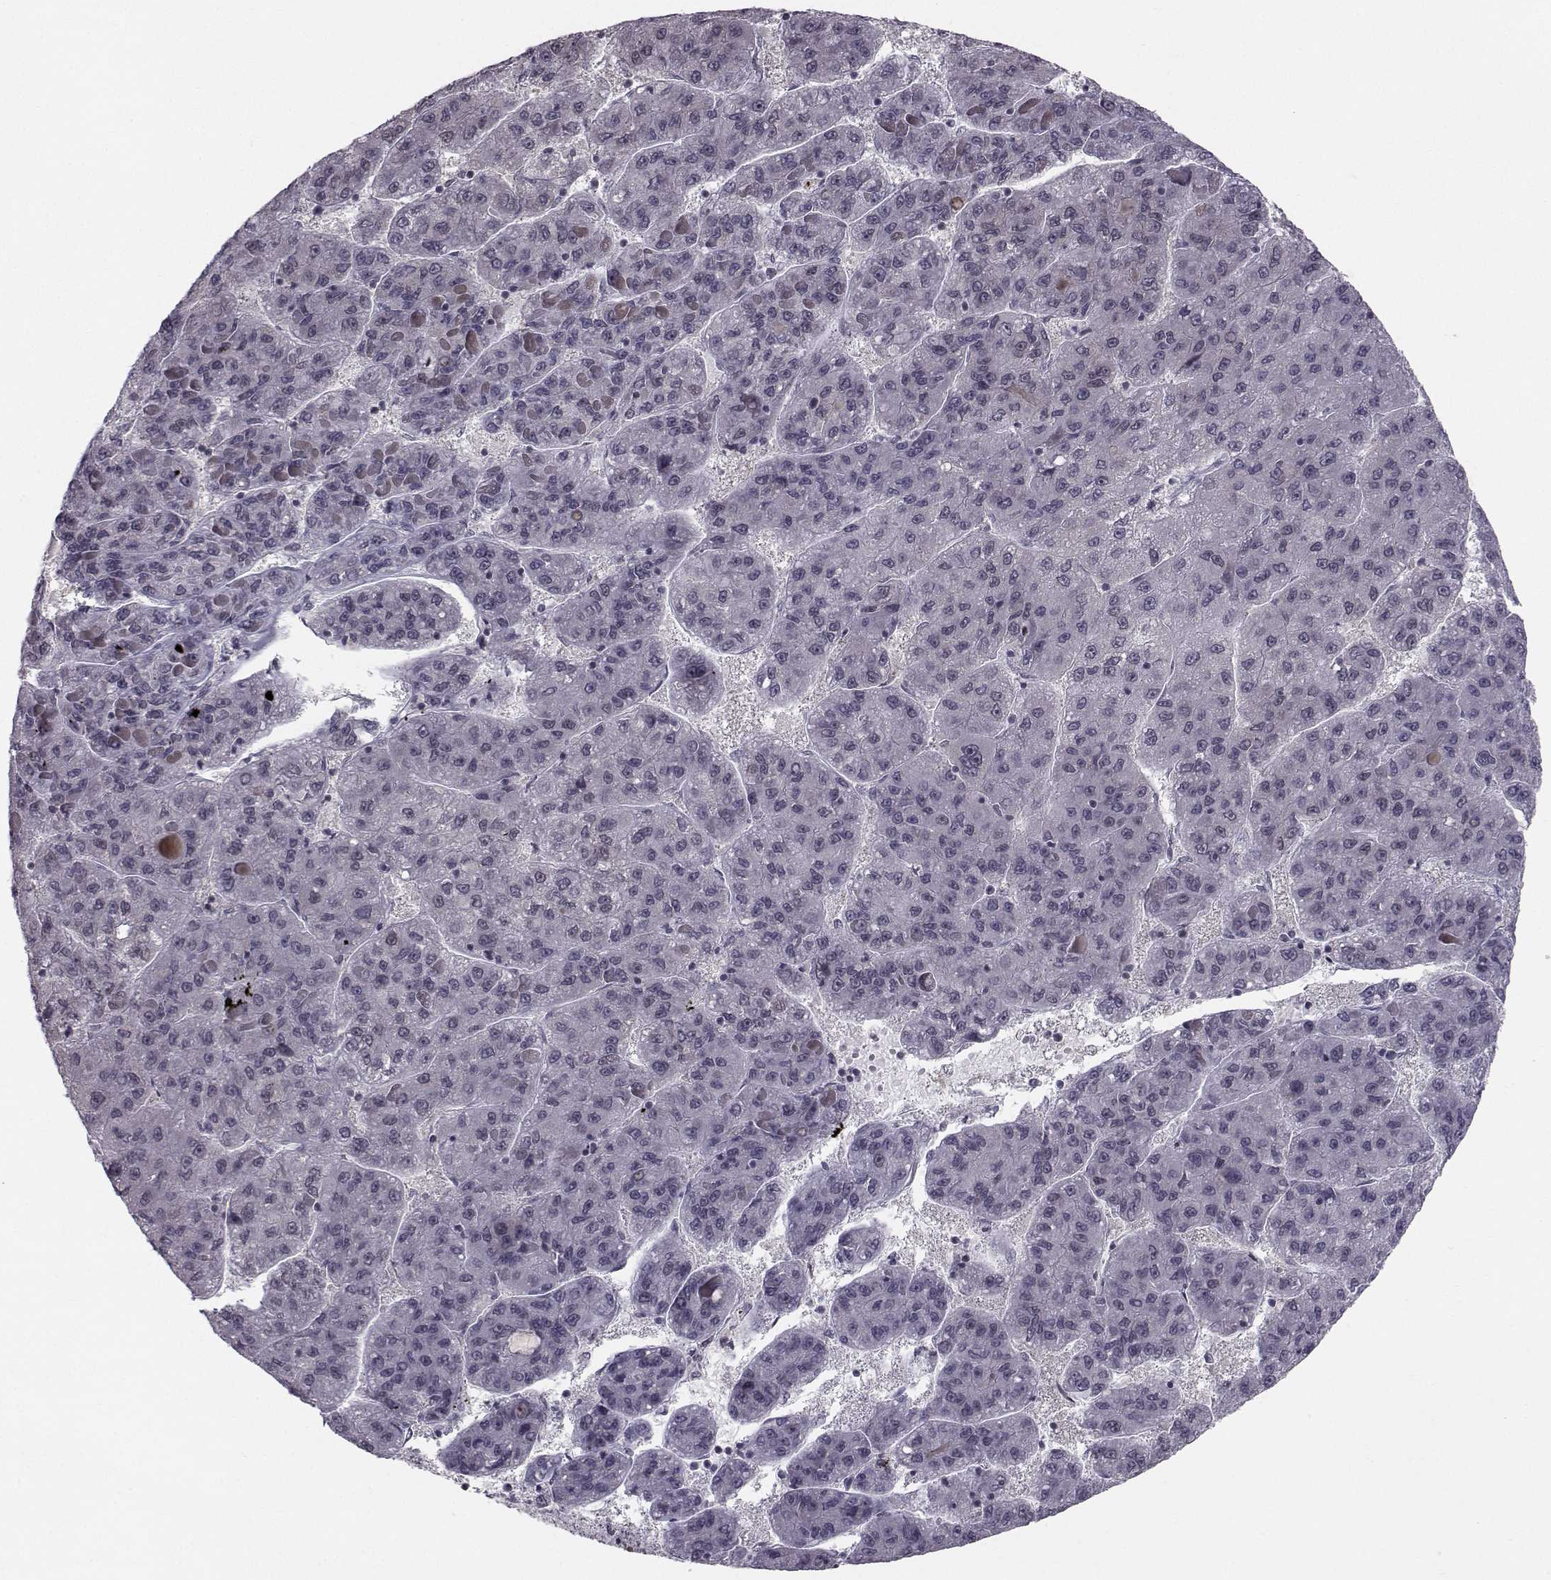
{"staining": {"intensity": "negative", "quantity": "none", "location": "none"}, "tissue": "liver cancer", "cell_type": "Tumor cells", "image_type": "cancer", "snomed": [{"axis": "morphology", "description": "Carcinoma, Hepatocellular, NOS"}, {"axis": "topography", "description": "Liver"}], "caption": "This image is of hepatocellular carcinoma (liver) stained with immunohistochemistry to label a protein in brown with the nuclei are counter-stained blue. There is no expression in tumor cells.", "gene": "MARCHF4", "patient": {"sex": "female", "age": 82}}